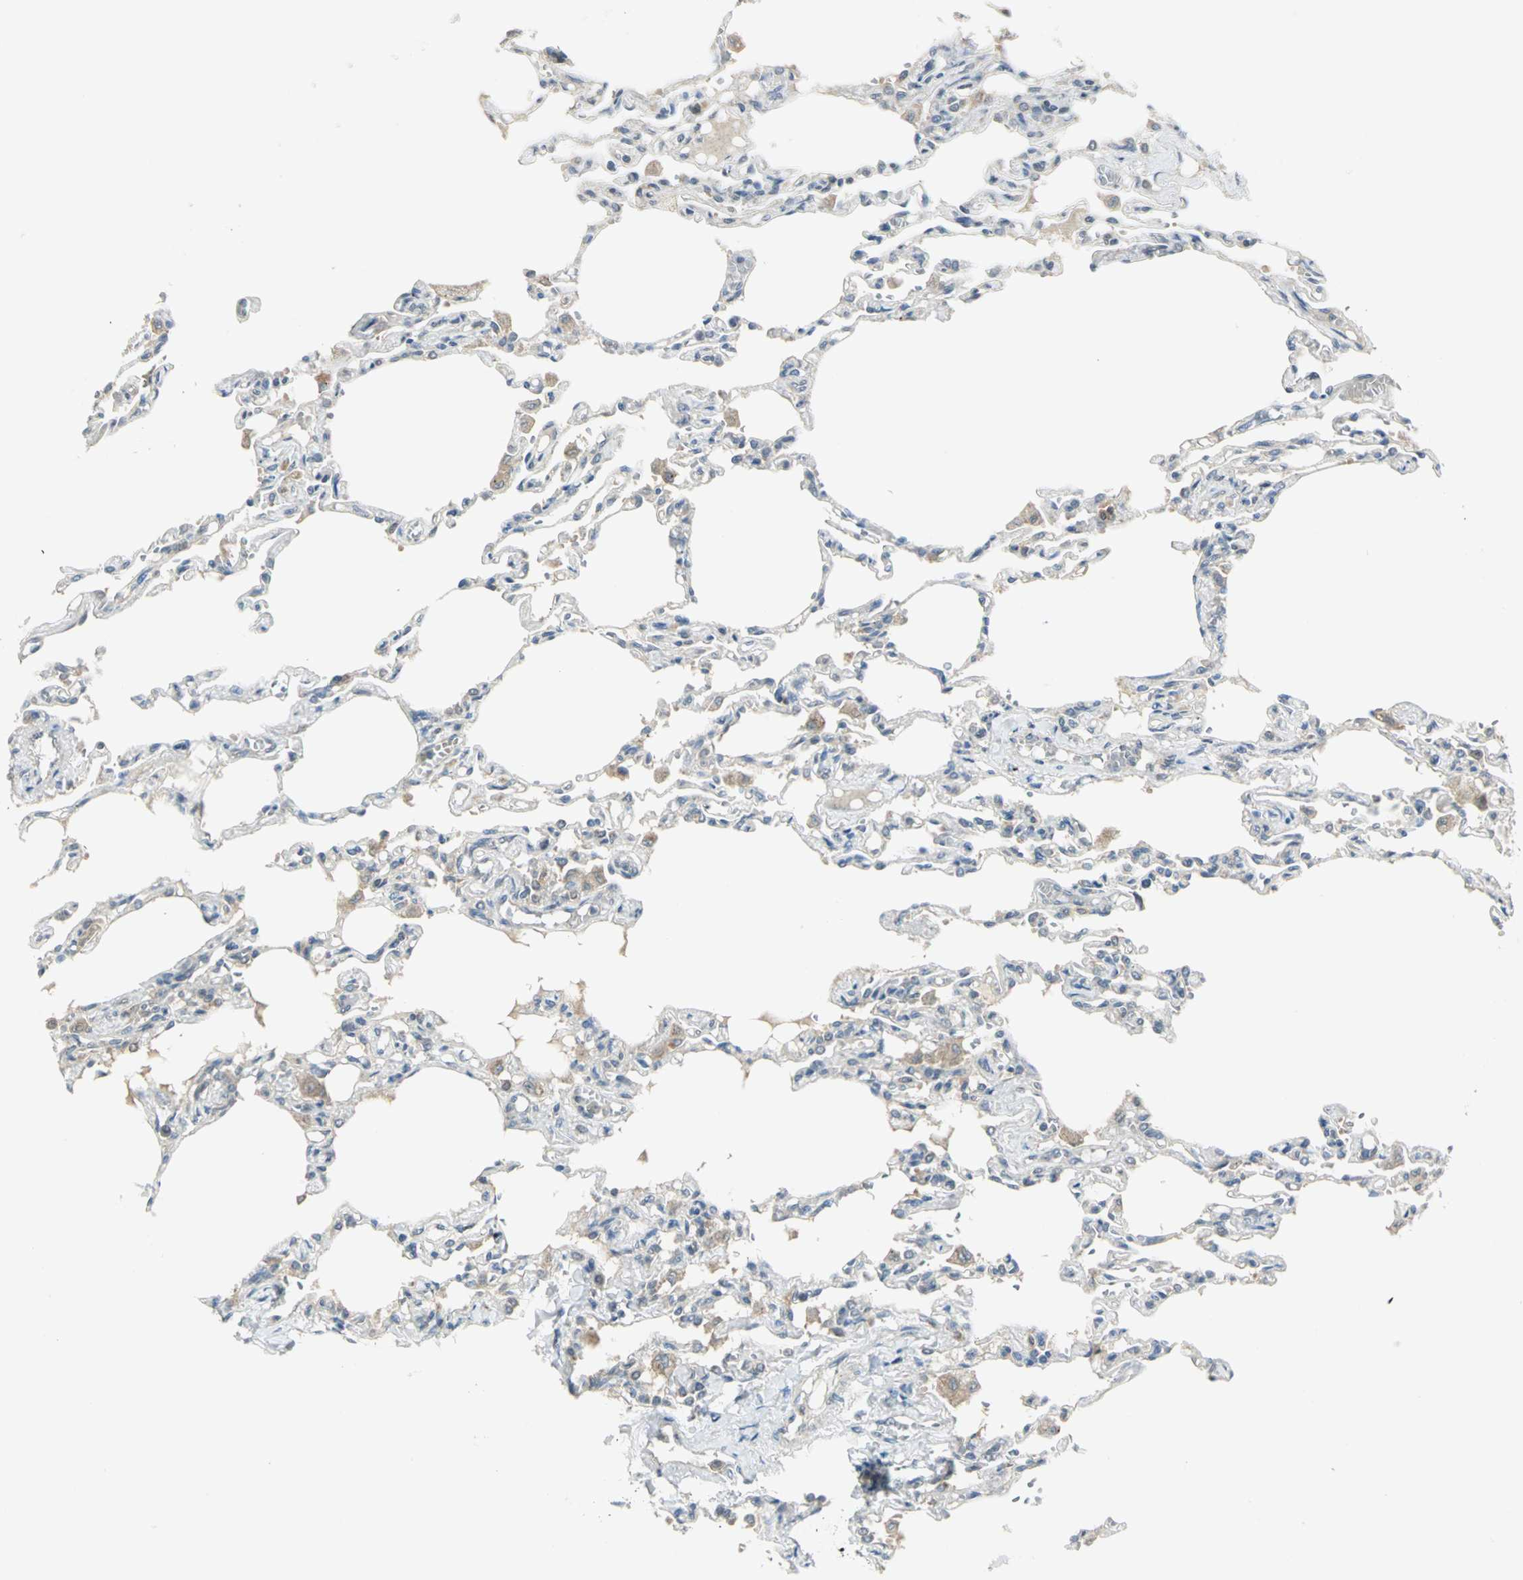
{"staining": {"intensity": "negative", "quantity": "none", "location": "none"}, "tissue": "lung", "cell_type": "Alveolar cells", "image_type": "normal", "snomed": [{"axis": "morphology", "description": "Normal tissue, NOS"}, {"axis": "topography", "description": "Lung"}], "caption": "This micrograph is of unremarkable lung stained with immunohistochemistry (IHC) to label a protein in brown with the nuclei are counter-stained blue. There is no staining in alveolar cells. Brightfield microscopy of immunohistochemistry stained with DAB (3,3'-diaminobenzidine) (brown) and hematoxylin (blue), captured at high magnification.", "gene": "MAPK8IP3", "patient": {"sex": "male", "age": 21}}